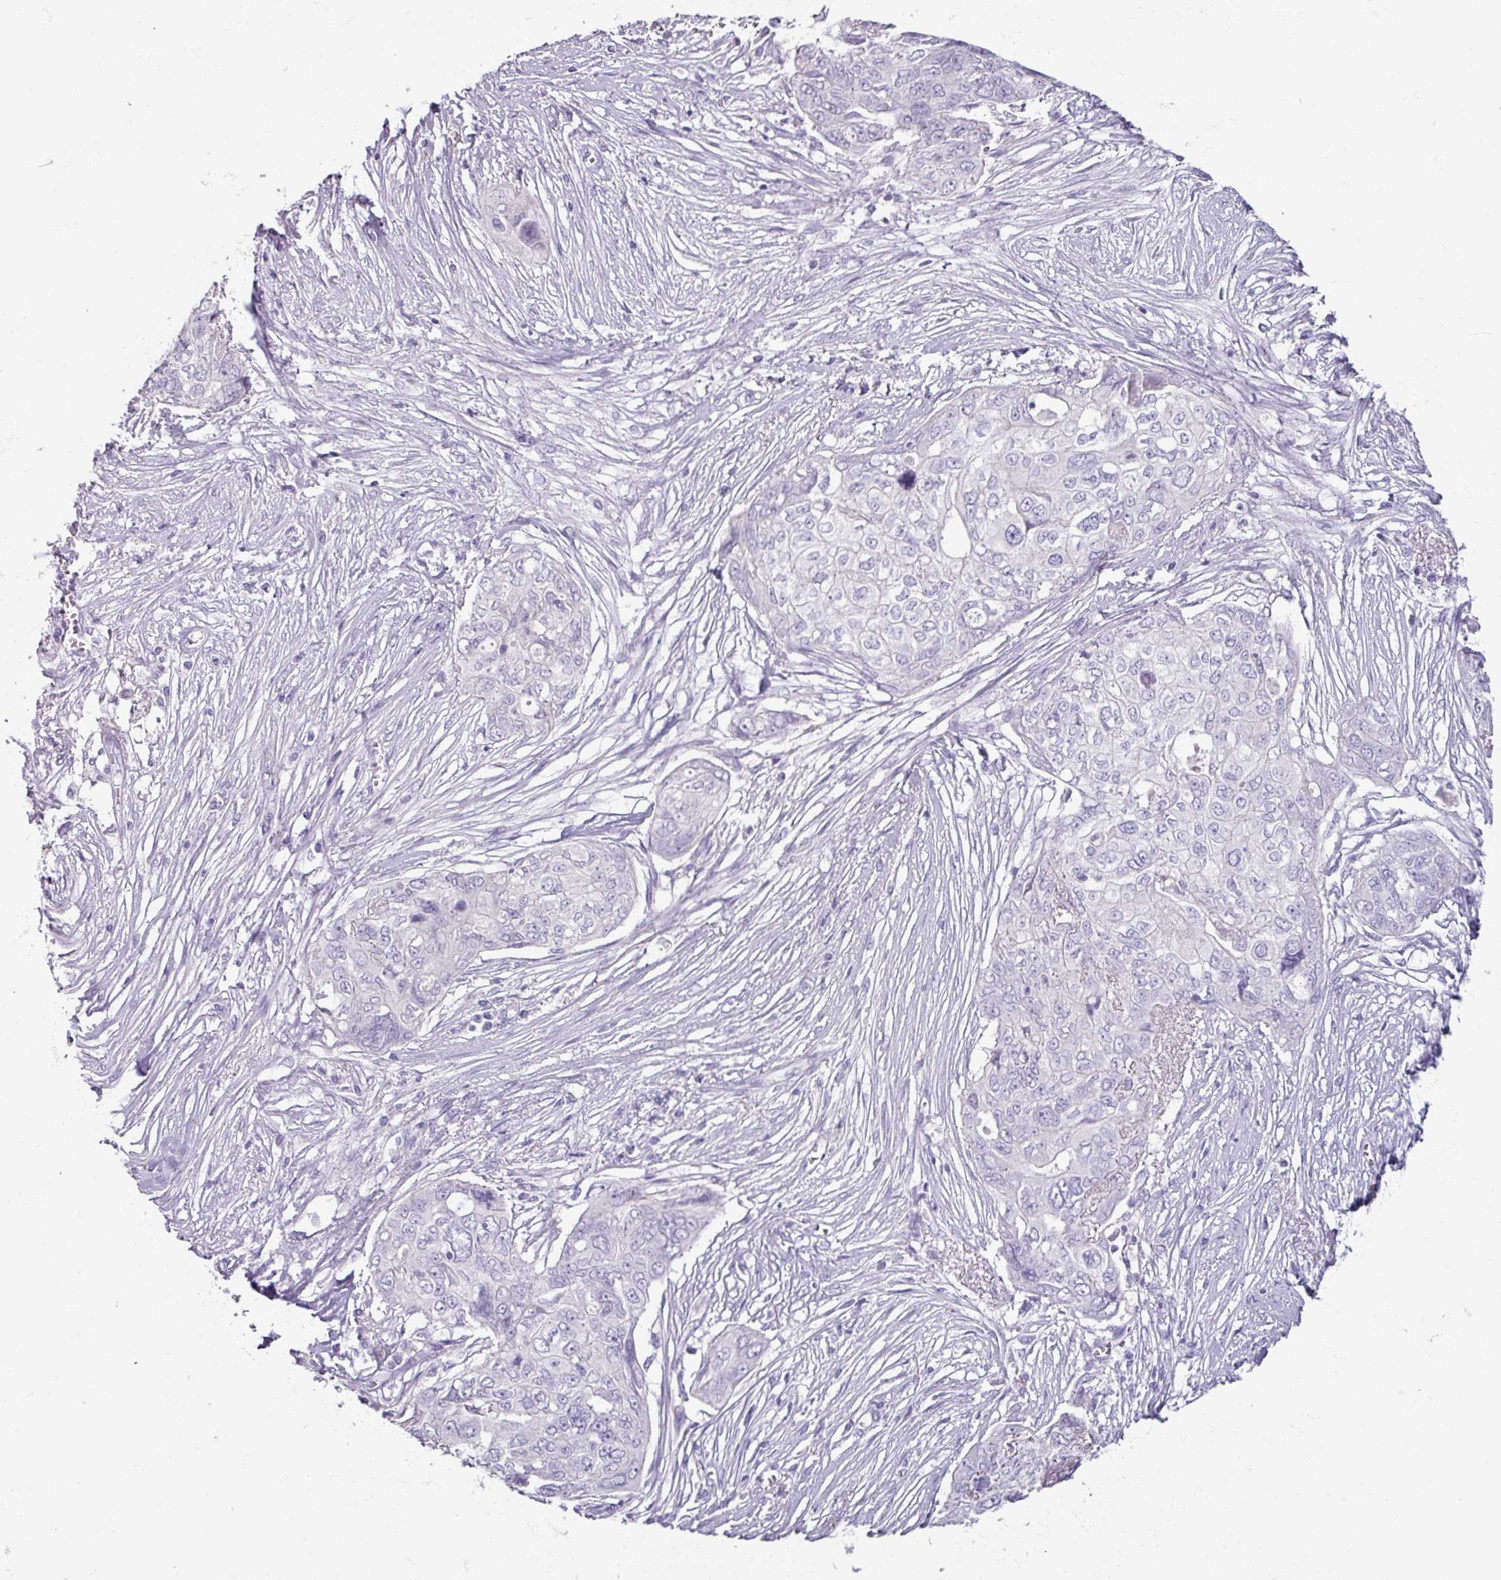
{"staining": {"intensity": "negative", "quantity": "none", "location": "none"}, "tissue": "ovarian cancer", "cell_type": "Tumor cells", "image_type": "cancer", "snomed": [{"axis": "morphology", "description": "Carcinoma, endometroid"}, {"axis": "topography", "description": "Ovary"}], "caption": "A histopathology image of human ovarian cancer (endometroid carcinoma) is negative for staining in tumor cells.", "gene": "TG", "patient": {"sex": "female", "age": 70}}